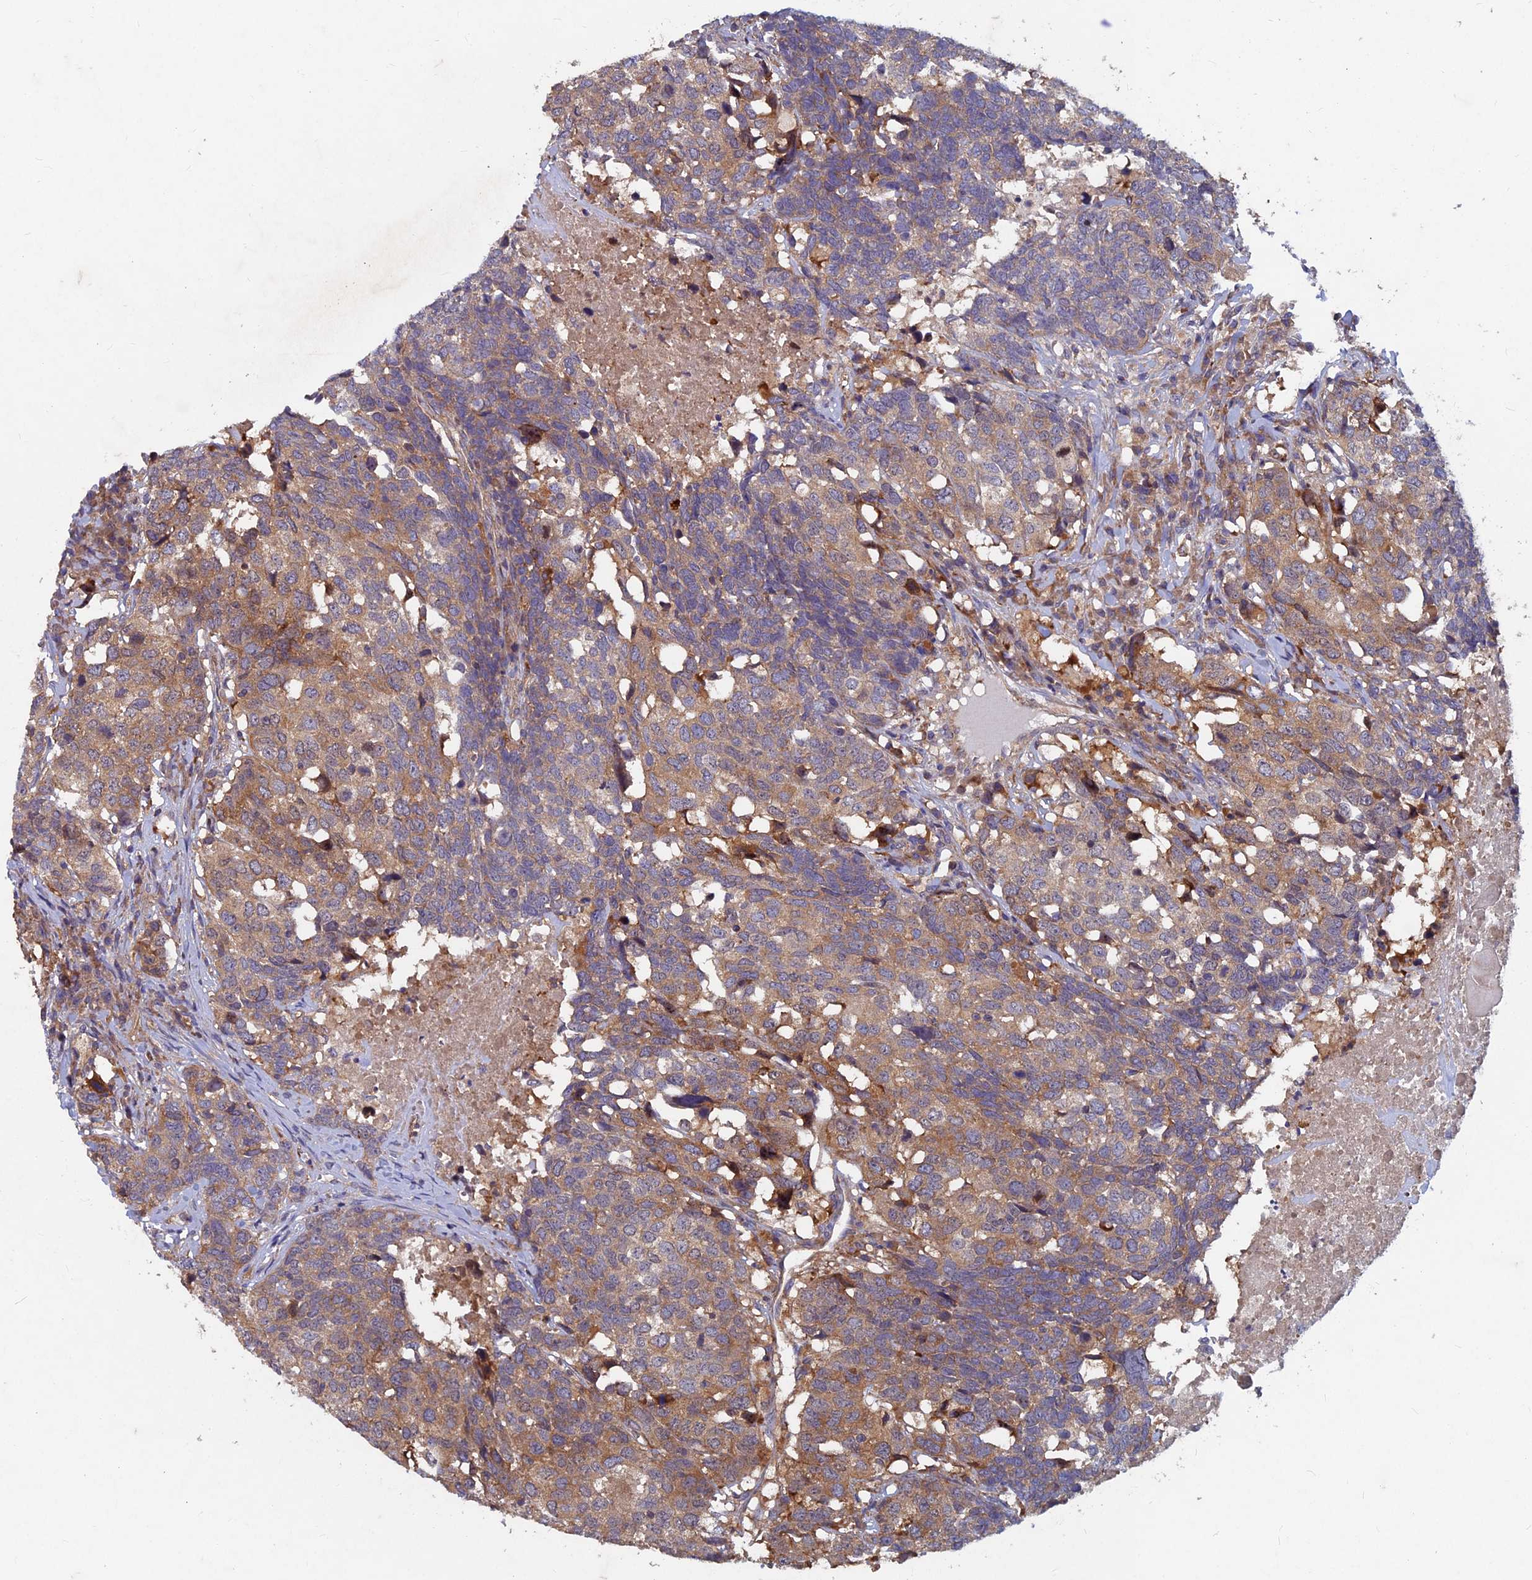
{"staining": {"intensity": "moderate", "quantity": "25%-75%", "location": "cytoplasmic/membranous"}, "tissue": "head and neck cancer", "cell_type": "Tumor cells", "image_type": "cancer", "snomed": [{"axis": "morphology", "description": "Squamous cell carcinoma, NOS"}, {"axis": "topography", "description": "Head-Neck"}], "caption": "Moderate cytoplasmic/membranous positivity is seen in about 25%-75% of tumor cells in head and neck cancer.", "gene": "NCAPG", "patient": {"sex": "male", "age": 66}}